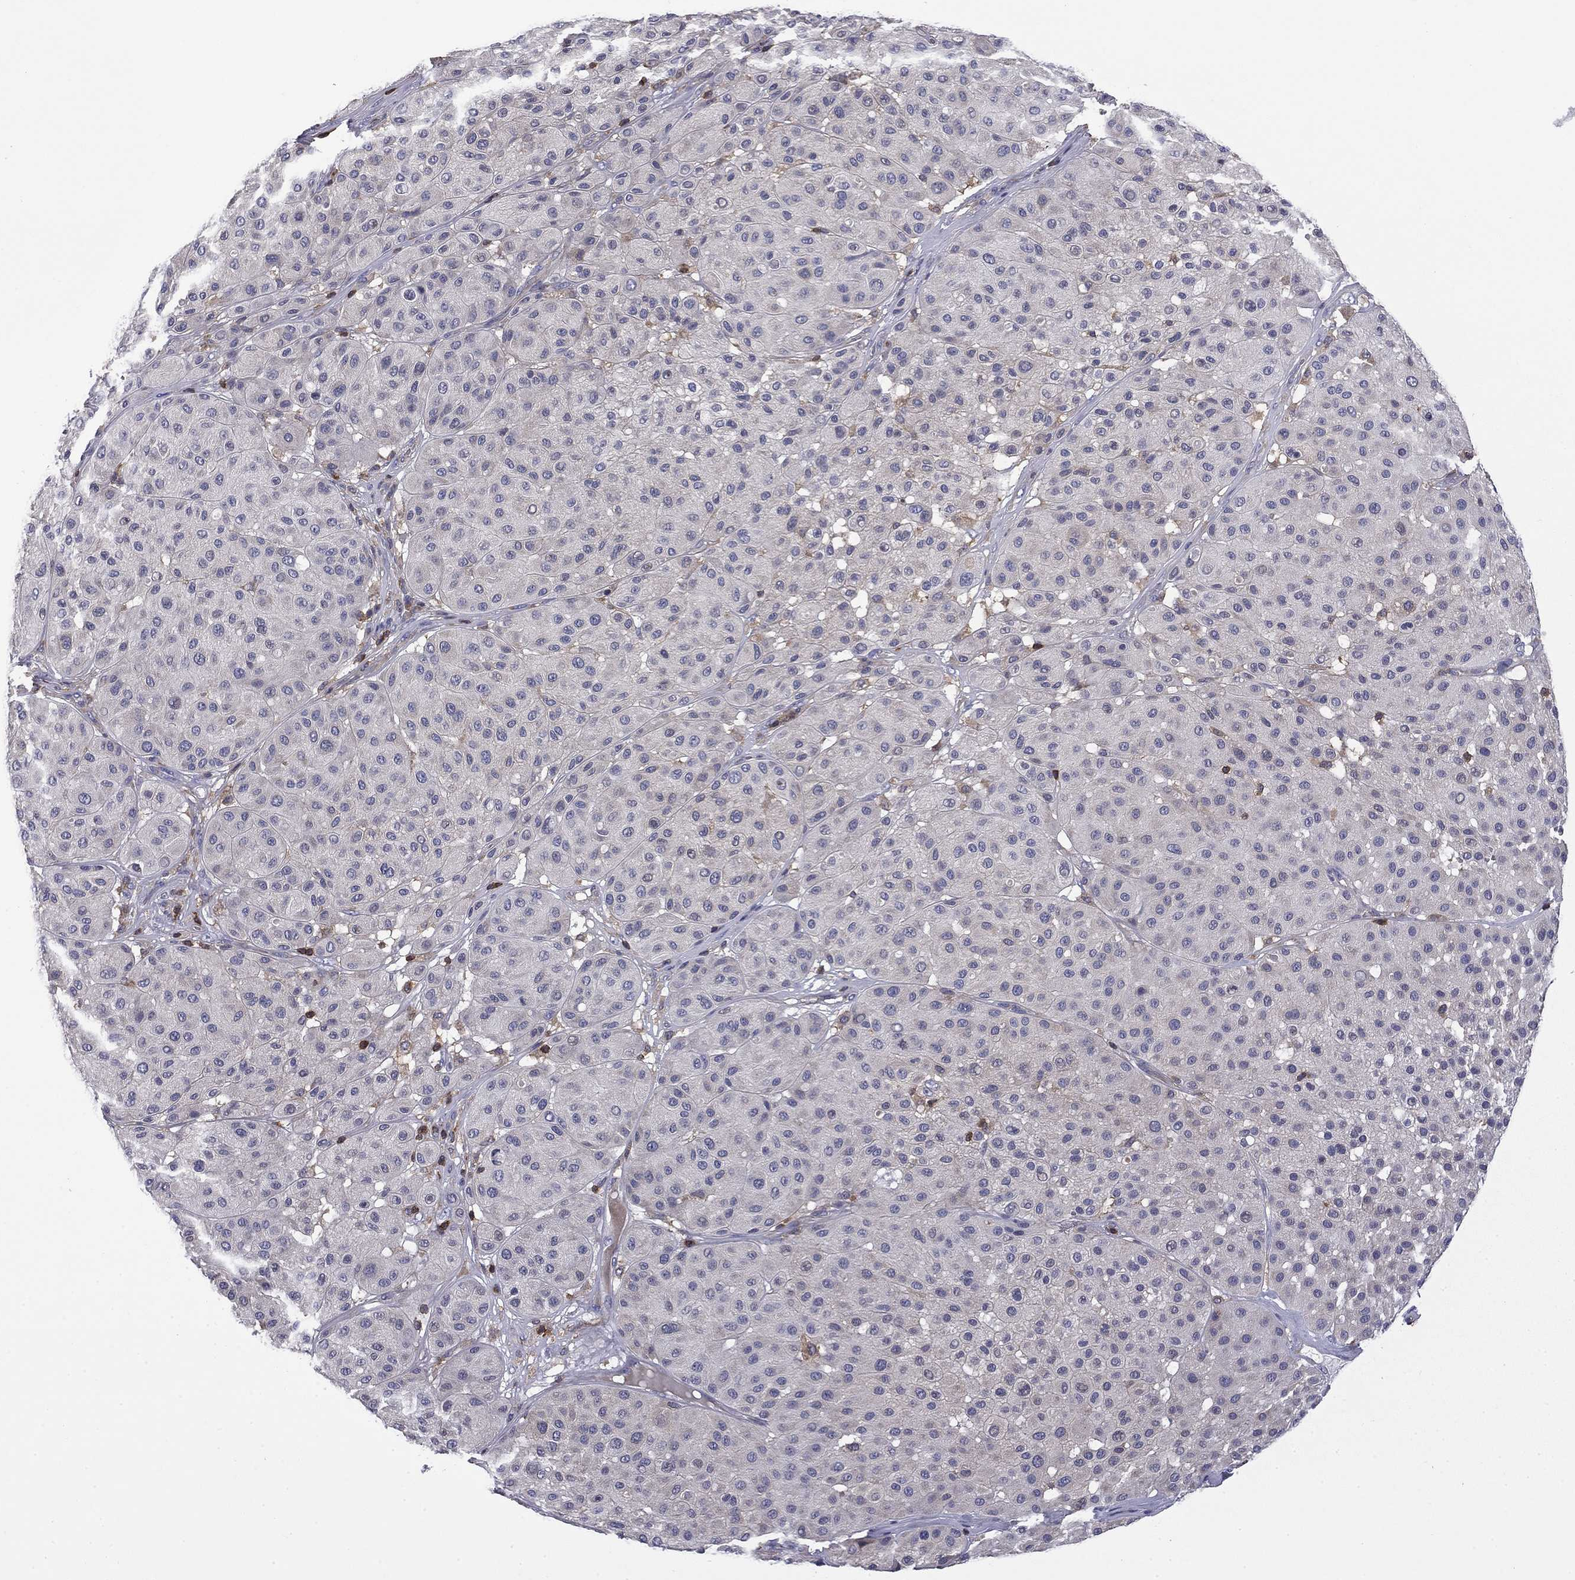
{"staining": {"intensity": "negative", "quantity": "none", "location": "none"}, "tissue": "melanoma", "cell_type": "Tumor cells", "image_type": "cancer", "snomed": [{"axis": "morphology", "description": "Malignant melanoma, Metastatic site"}, {"axis": "topography", "description": "Smooth muscle"}], "caption": "IHC image of neoplastic tissue: malignant melanoma (metastatic site) stained with DAB reveals no significant protein positivity in tumor cells.", "gene": "ARHGAP45", "patient": {"sex": "male", "age": 41}}